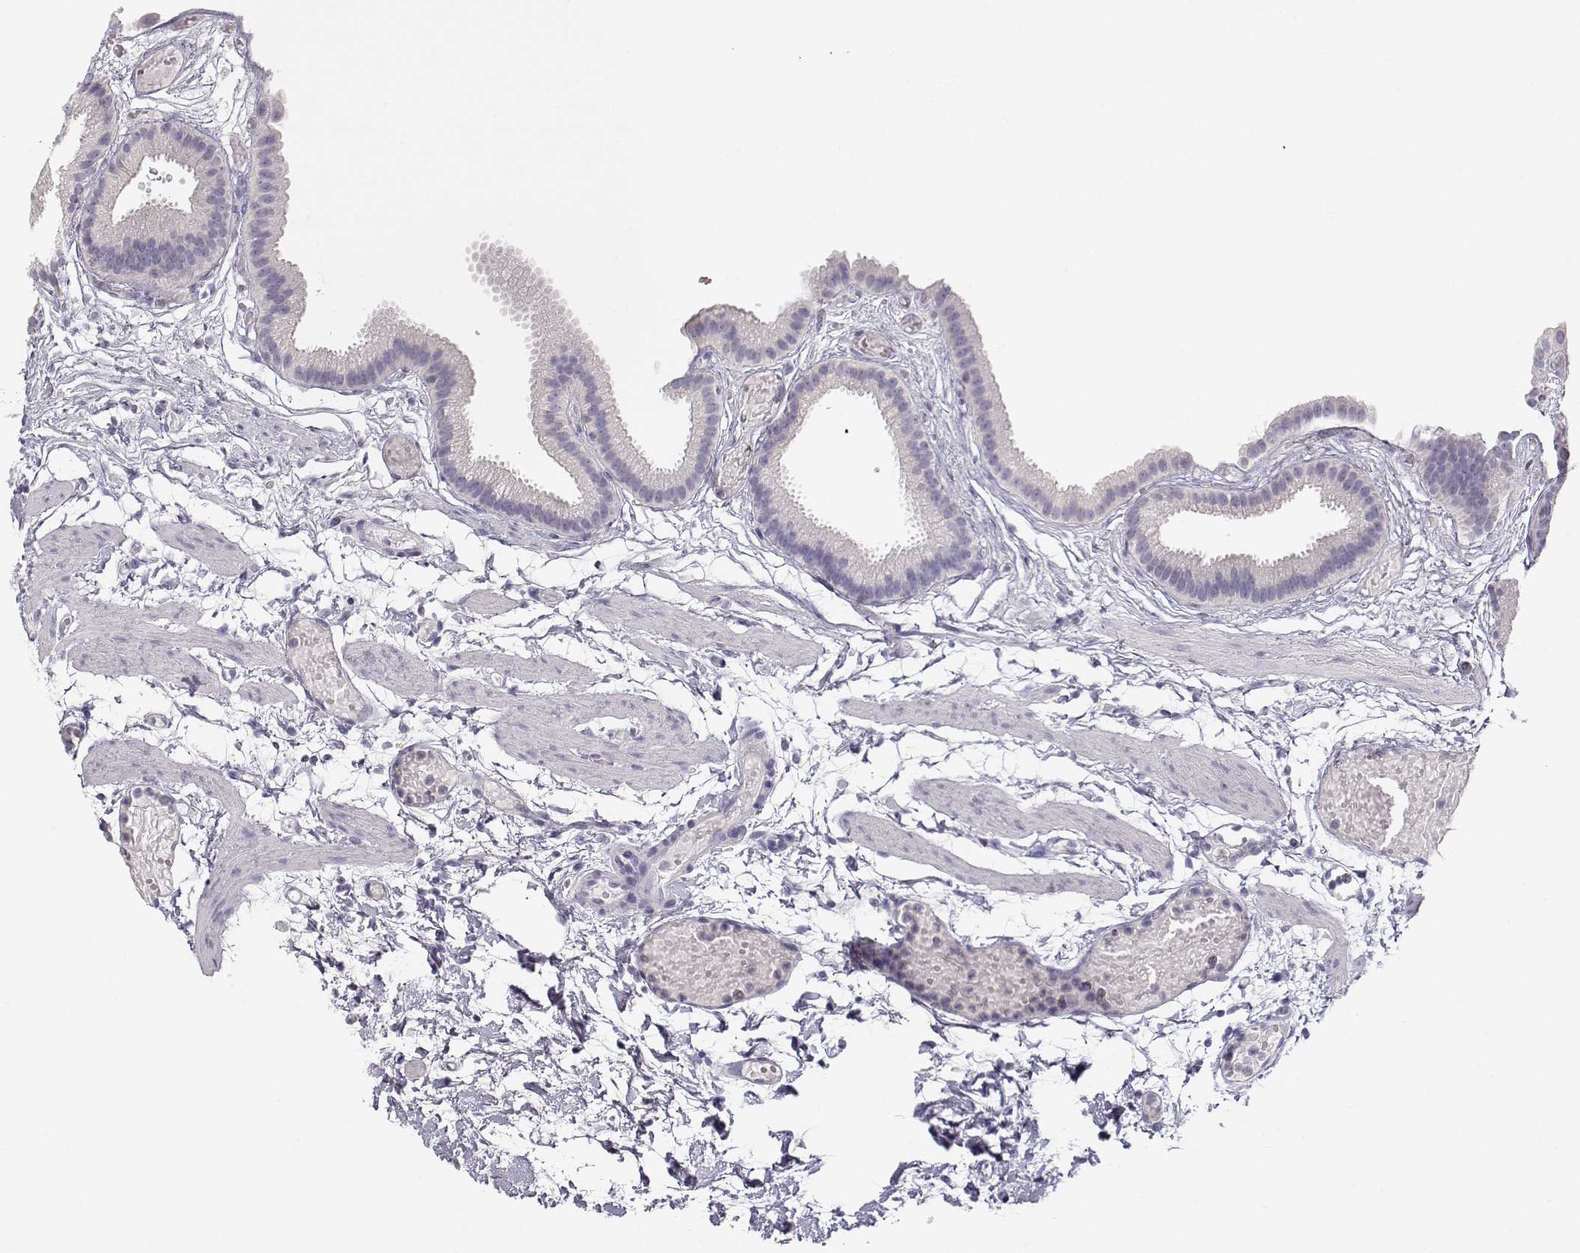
{"staining": {"intensity": "negative", "quantity": "none", "location": "none"}, "tissue": "gallbladder", "cell_type": "Glandular cells", "image_type": "normal", "snomed": [{"axis": "morphology", "description": "Normal tissue, NOS"}, {"axis": "topography", "description": "Gallbladder"}], "caption": "Immunohistochemical staining of benign gallbladder demonstrates no significant positivity in glandular cells.", "gene": "FAM166A", "patient": {"sex": "female", "age": 45}}